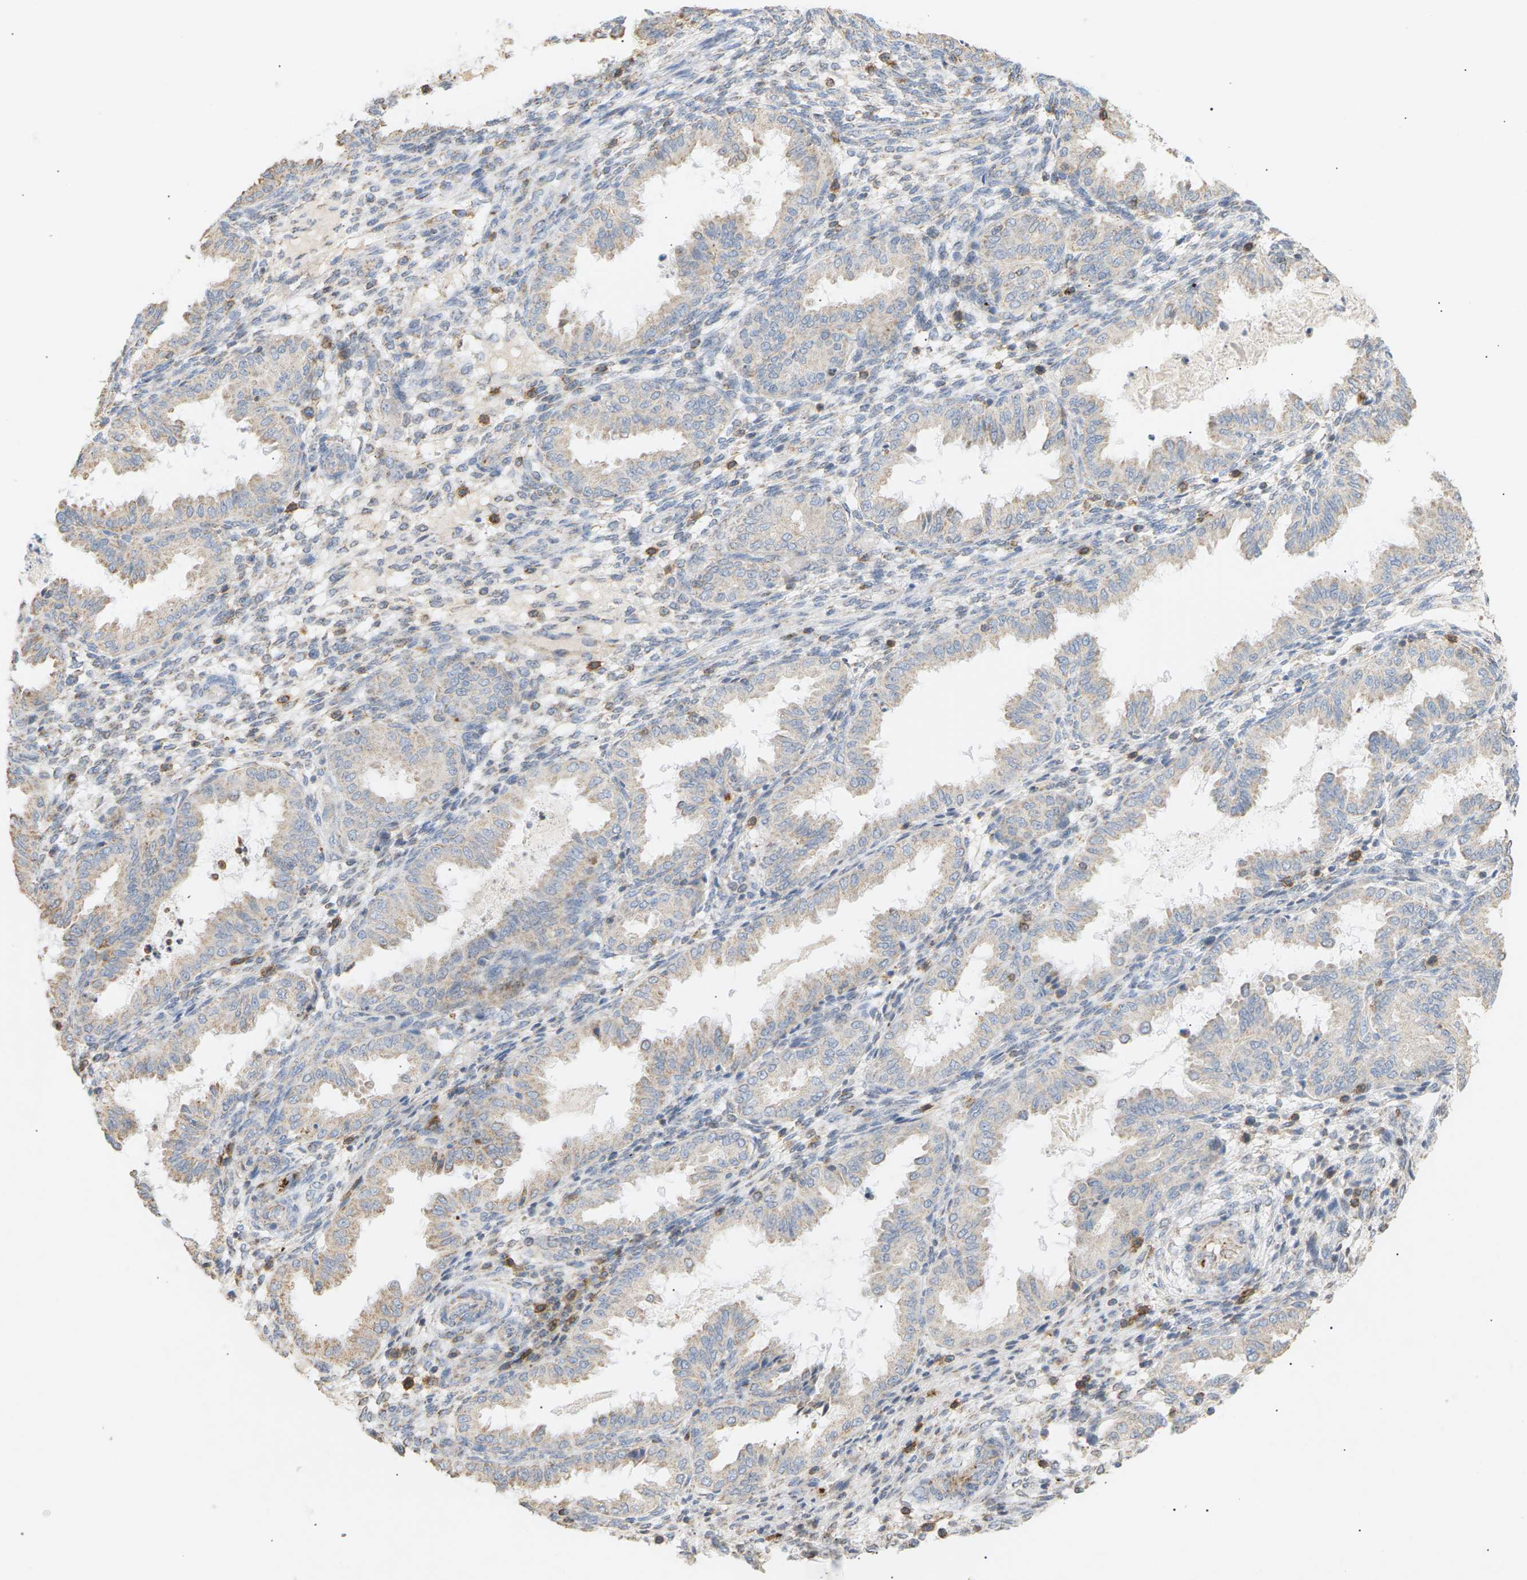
{"staining": {"intensity": "moderate", "quantity": "<25%", "location": "cytoplasmic/membranous"}, "tissue": "endometrium", "cell_type": "Cells in endometrial stroma", "image_type": "normal", "snomed": [{"axis": "morphology", "description": "Normal tissue, NOS"}, {"axis": "topography", "description": "Endometrium"}], "caption": "The immunohistochemical stain shows moderate cytoplasmic/membranous expression in cells in endometrial stroma of normal endometrium.", "gene": "LIME1", "patient": {"sex": "female", "age": 33}}